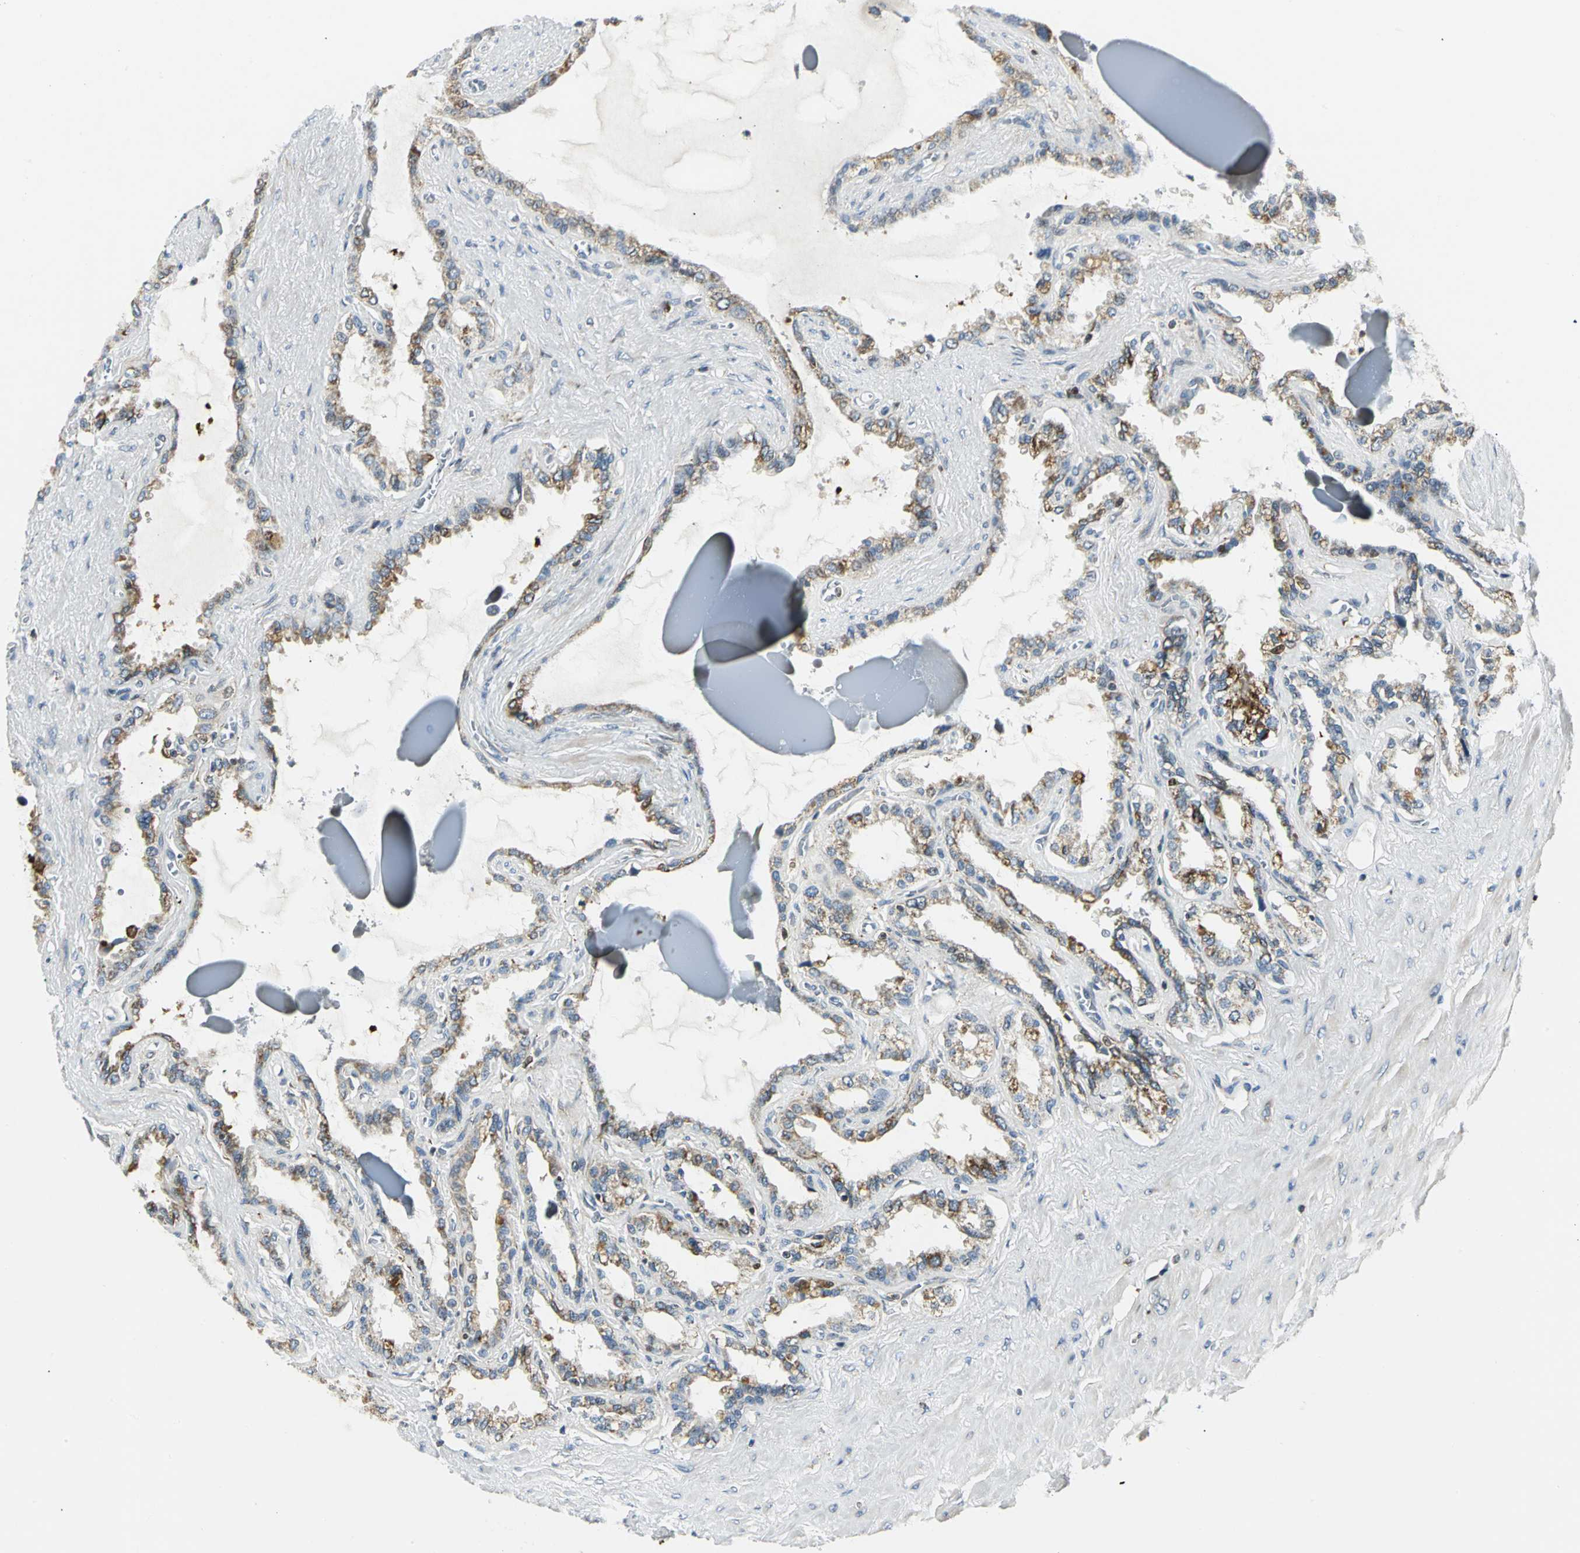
{"staining": {"intensity": "moderate", "quantity": ">75%", "location": "cytoplasmic/membranous"}, "tissue": "seminal vesicle", "cell_type": "Glandular cells", "image_type": "normal", "snomed": [{"axis": "morphology", "description": "Normal tissue, NOS"}, {"axis": "morphology", "description": "Inflammation, NOS"}, {"axis": "topography", "description": "Urinary bladder"}, {"axis": "topography", "description": "Prostate"}, {"axis": "topography", "description": "Seminal veicle"}], "caption": "Immunohistochemical staining of normal seminal vesicle shows moderate cytoplasmic/membranous protein positivity in about >75% of glandular cells. The staining was performed using DAB to visualize the protein expression in brown, while the nuclei were stained in blue with hematoxylin (Magnification: 20x).", "gene": "USP40", "patient": {"sex": "male", "age": 82}}